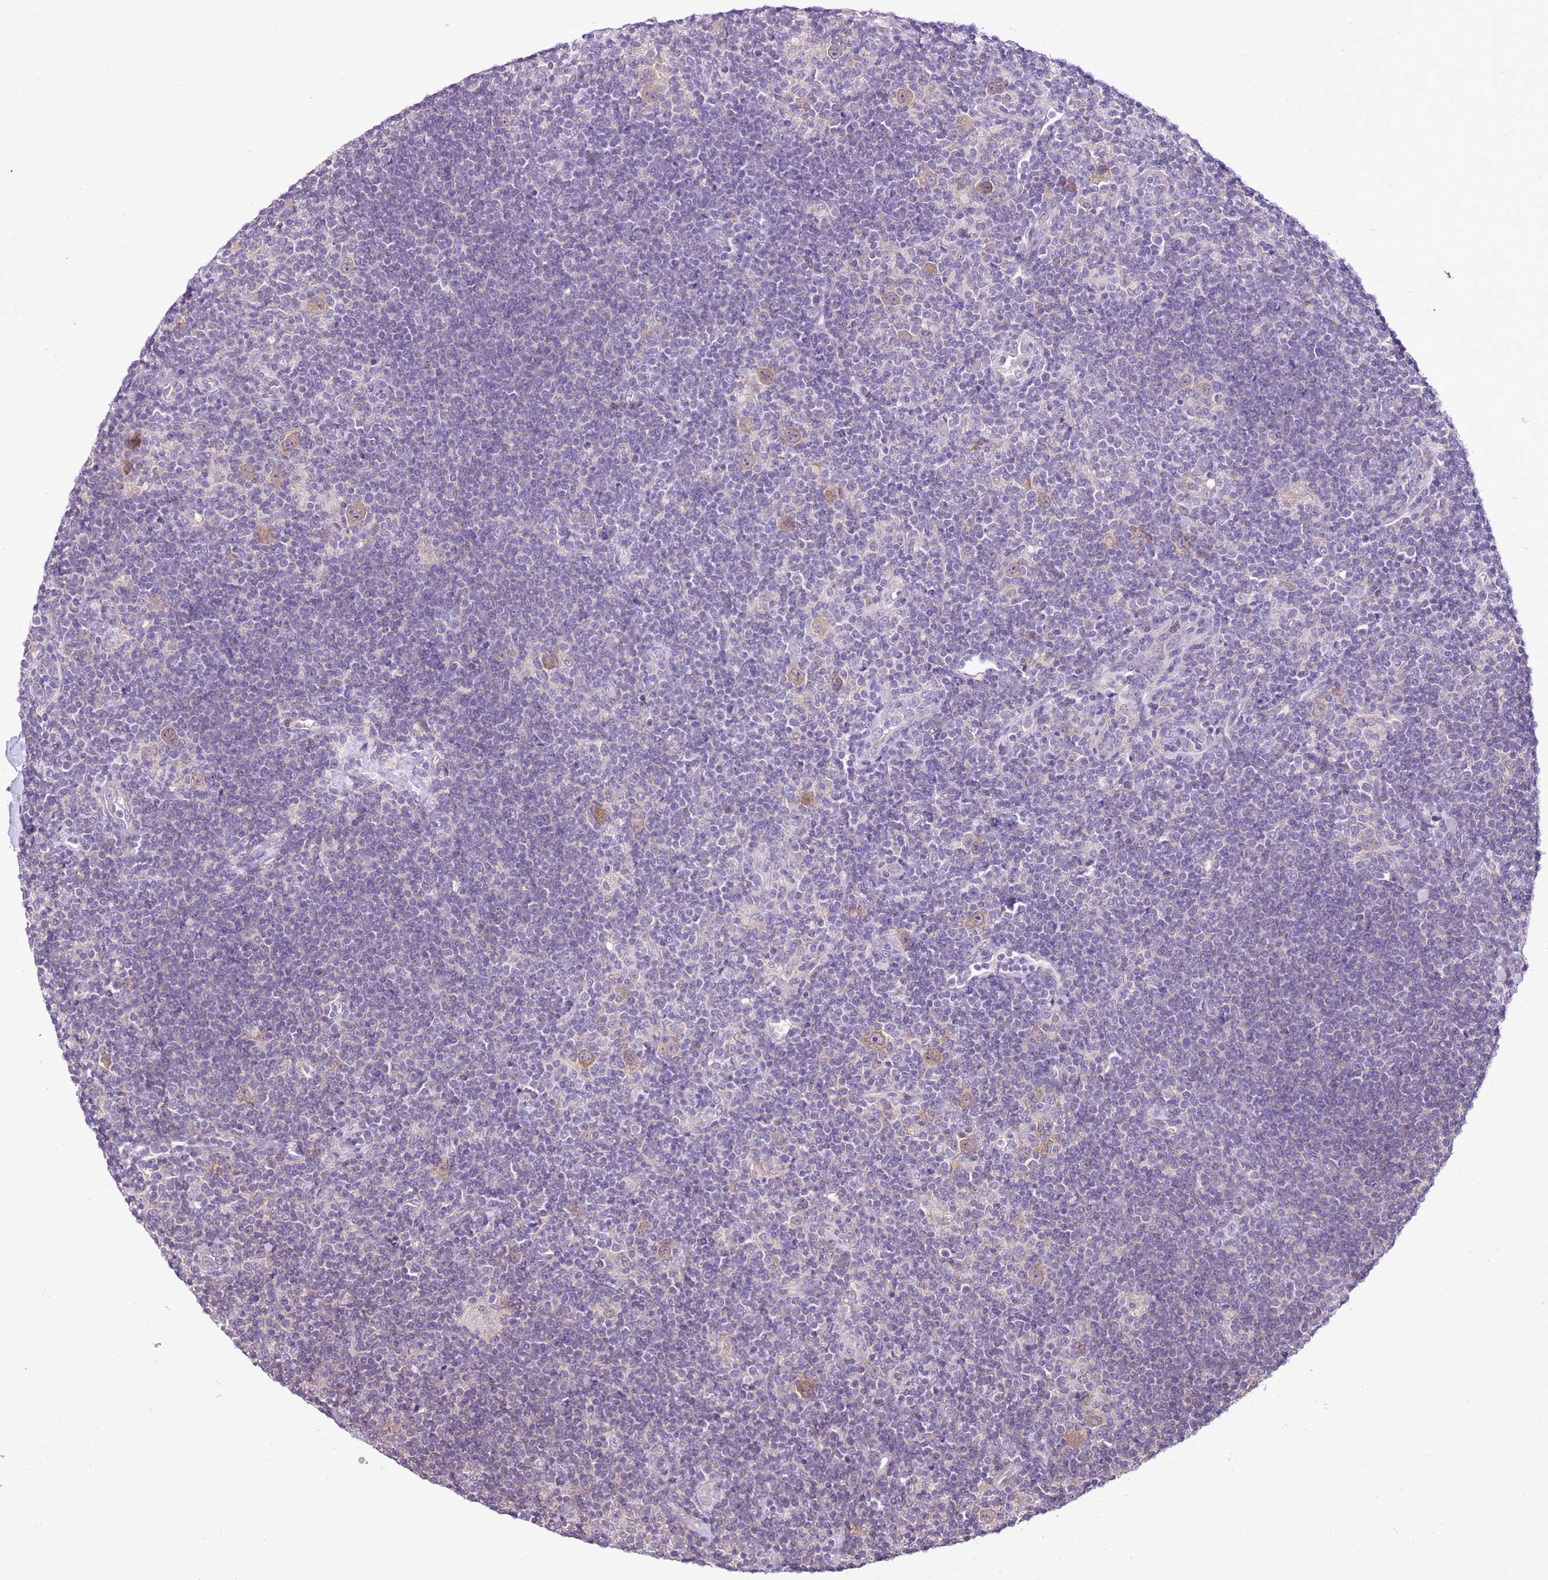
{"staining": {"intensity": "moderate", "quantity": ">75%", "location": "cytoplasmic/membranous"}, "tissue": "lymphoma", "cell_type": "Tumor cells", "image_type": "cancer", "snomed": [{"axis": "morphology", "description": "Hodgkin's disease, NOS"}, {"axis": "topography", "description": "Lymph node"}], "caption": "Human Hodgkin's disease stained with a protein marker demonstrates moderate staining in tumor cells.", "gene": "SLC38A5", "patient": {"sex": "female", "age": 57}}